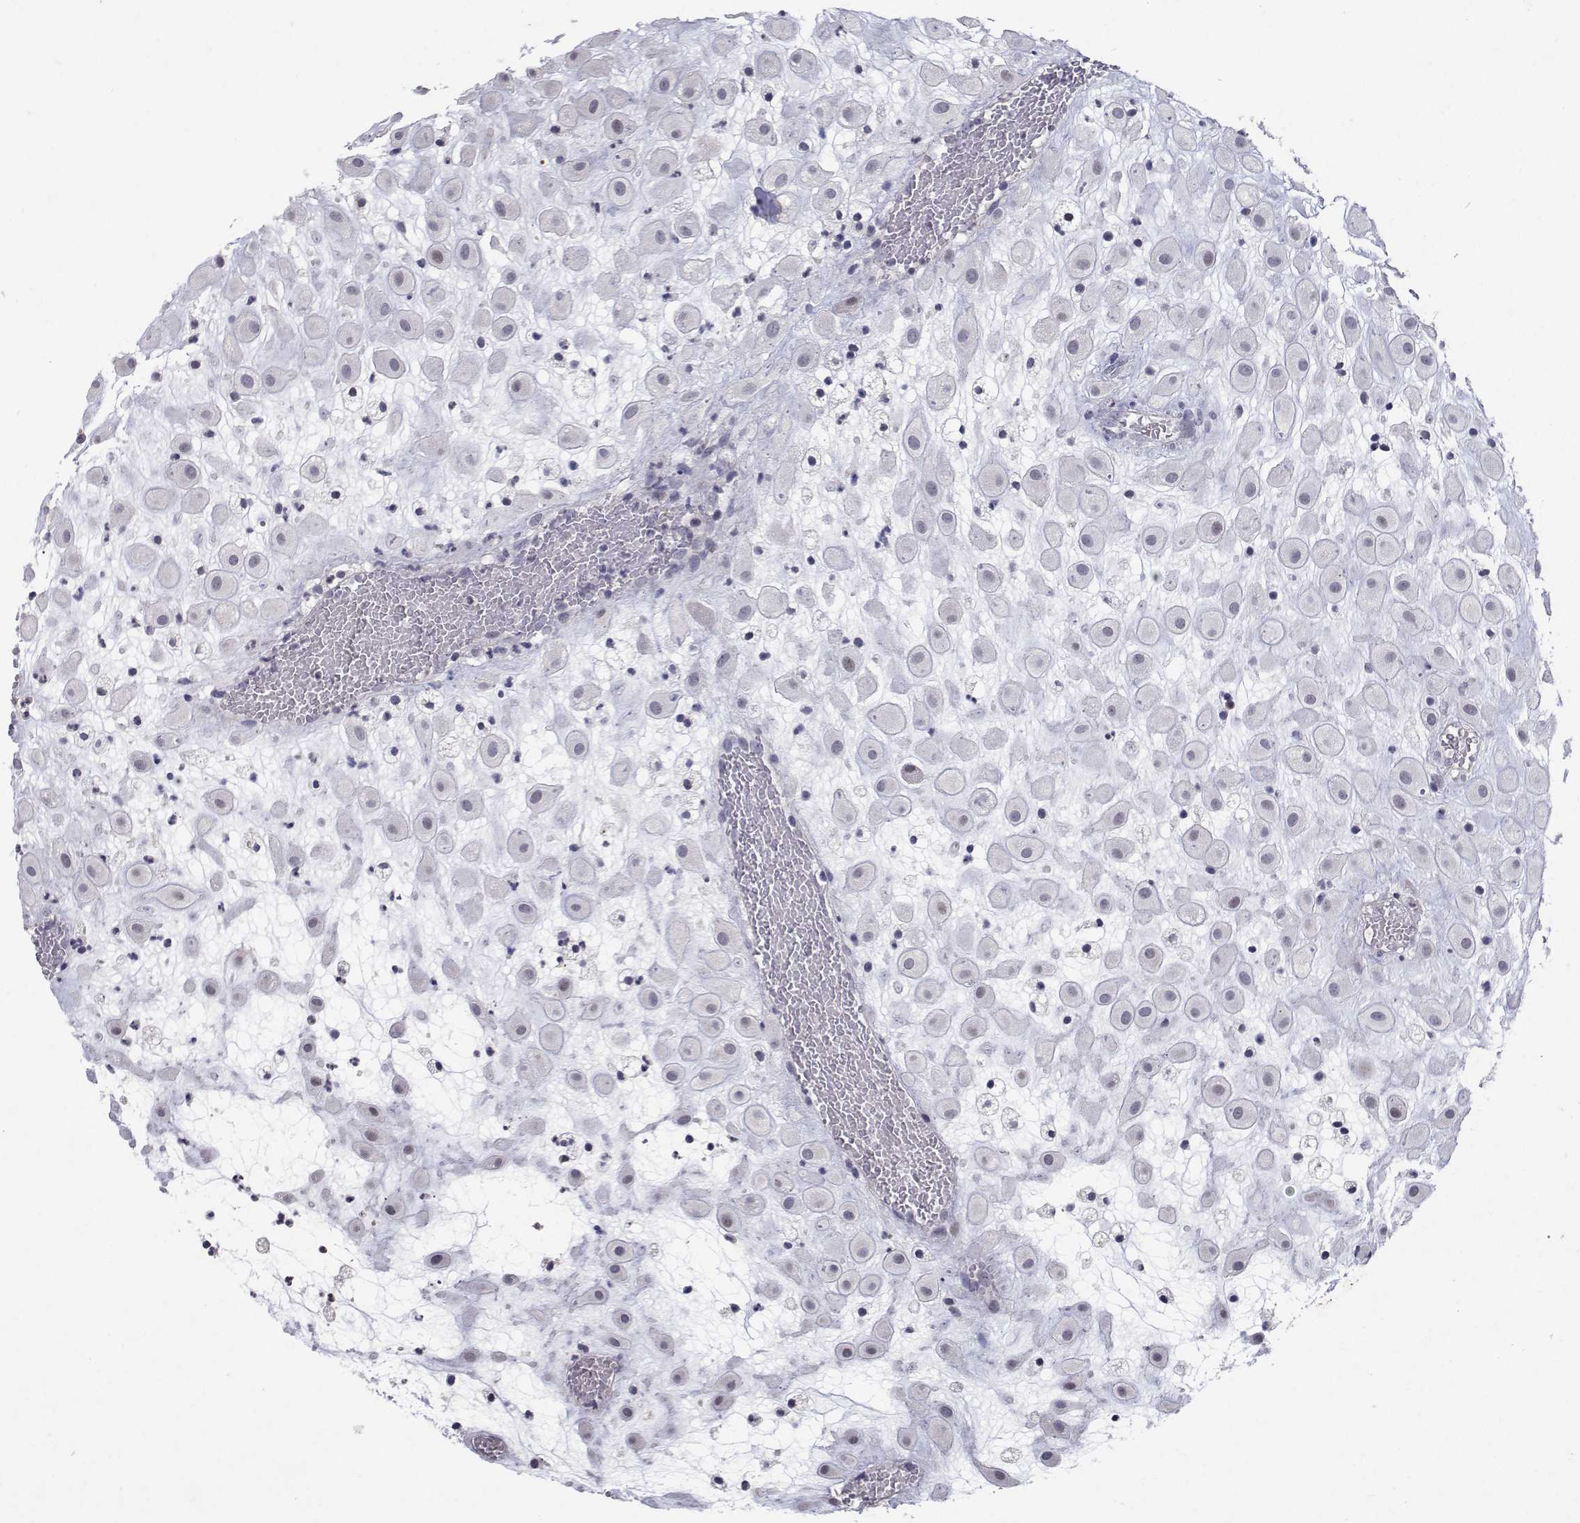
{"staining": {"intensity": "negative", "quantity": "none", "location": "none"}, "tissue": "placenta", "cell_type": "Decidual cells", "image_type": "normal", "snomed": [{"axis": "morphology", "description": "Normal tissue, NOS"}, {"axis": "topography", "description": "Placenta"}], "caption": "High power microscopy micrograph of an IHC image of unremarkable placenta, revealing no significant staining in decidual cells.", "gene": "RBPJL", "patient": {"sex": "female", "age": 24}}